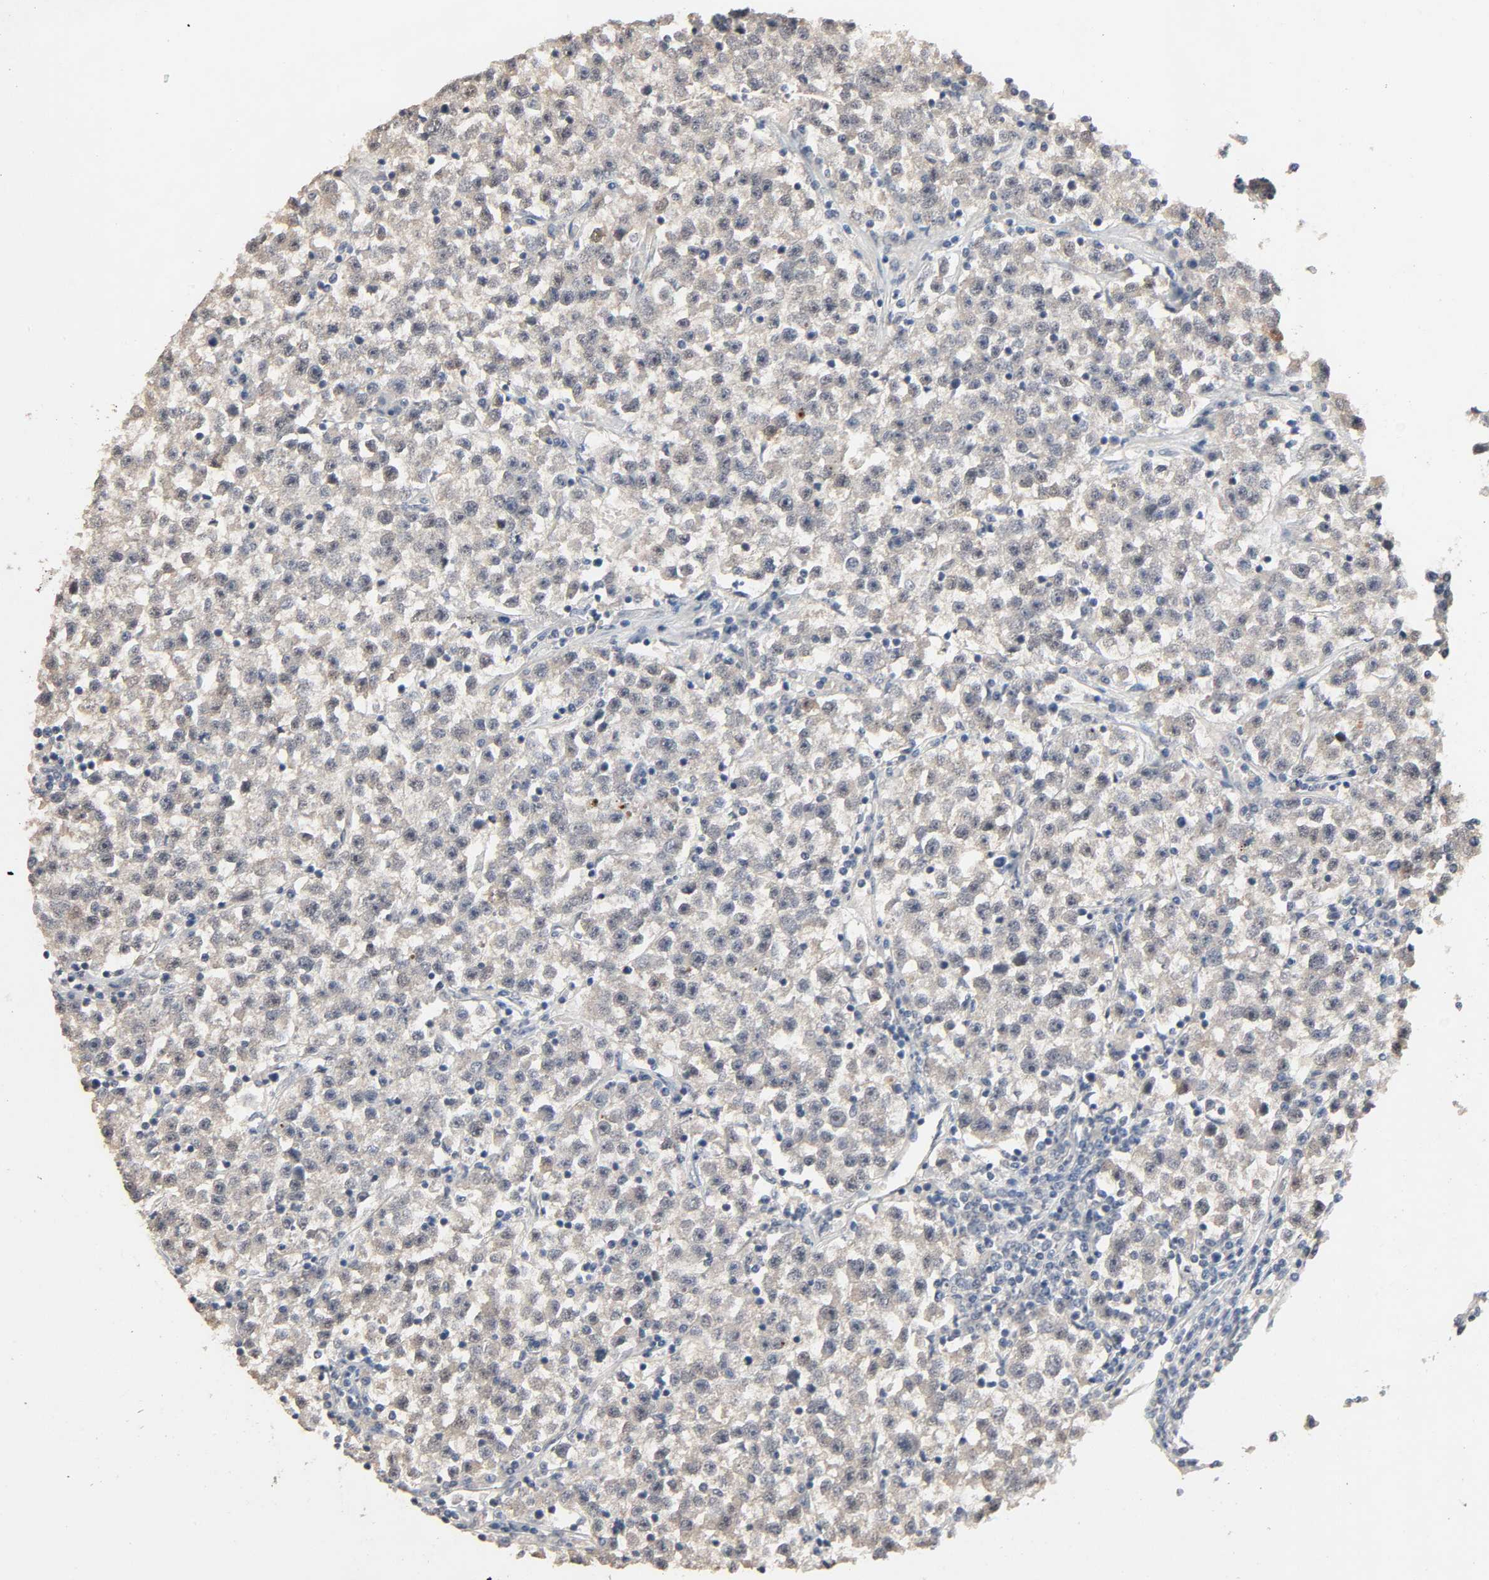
{"staining": {"intensity": "negative", "quantity": "none", "location": "none"}, "tissue": "testis cancer", "cell_type": "Tumor cells", "image_type": "cancer", "snomed": [{"axis": "morphology", "description": "Seminoma, NOS"}, {"axis": "topography", "description": "Testis"}], "caption": "The immunohistochemistry (IHC) histopathology image has no significant positivity in tumor cells of testis seminoma tissue.", "gene": "MAGEA8", "patient": {"sex": "male", "age": 22}}